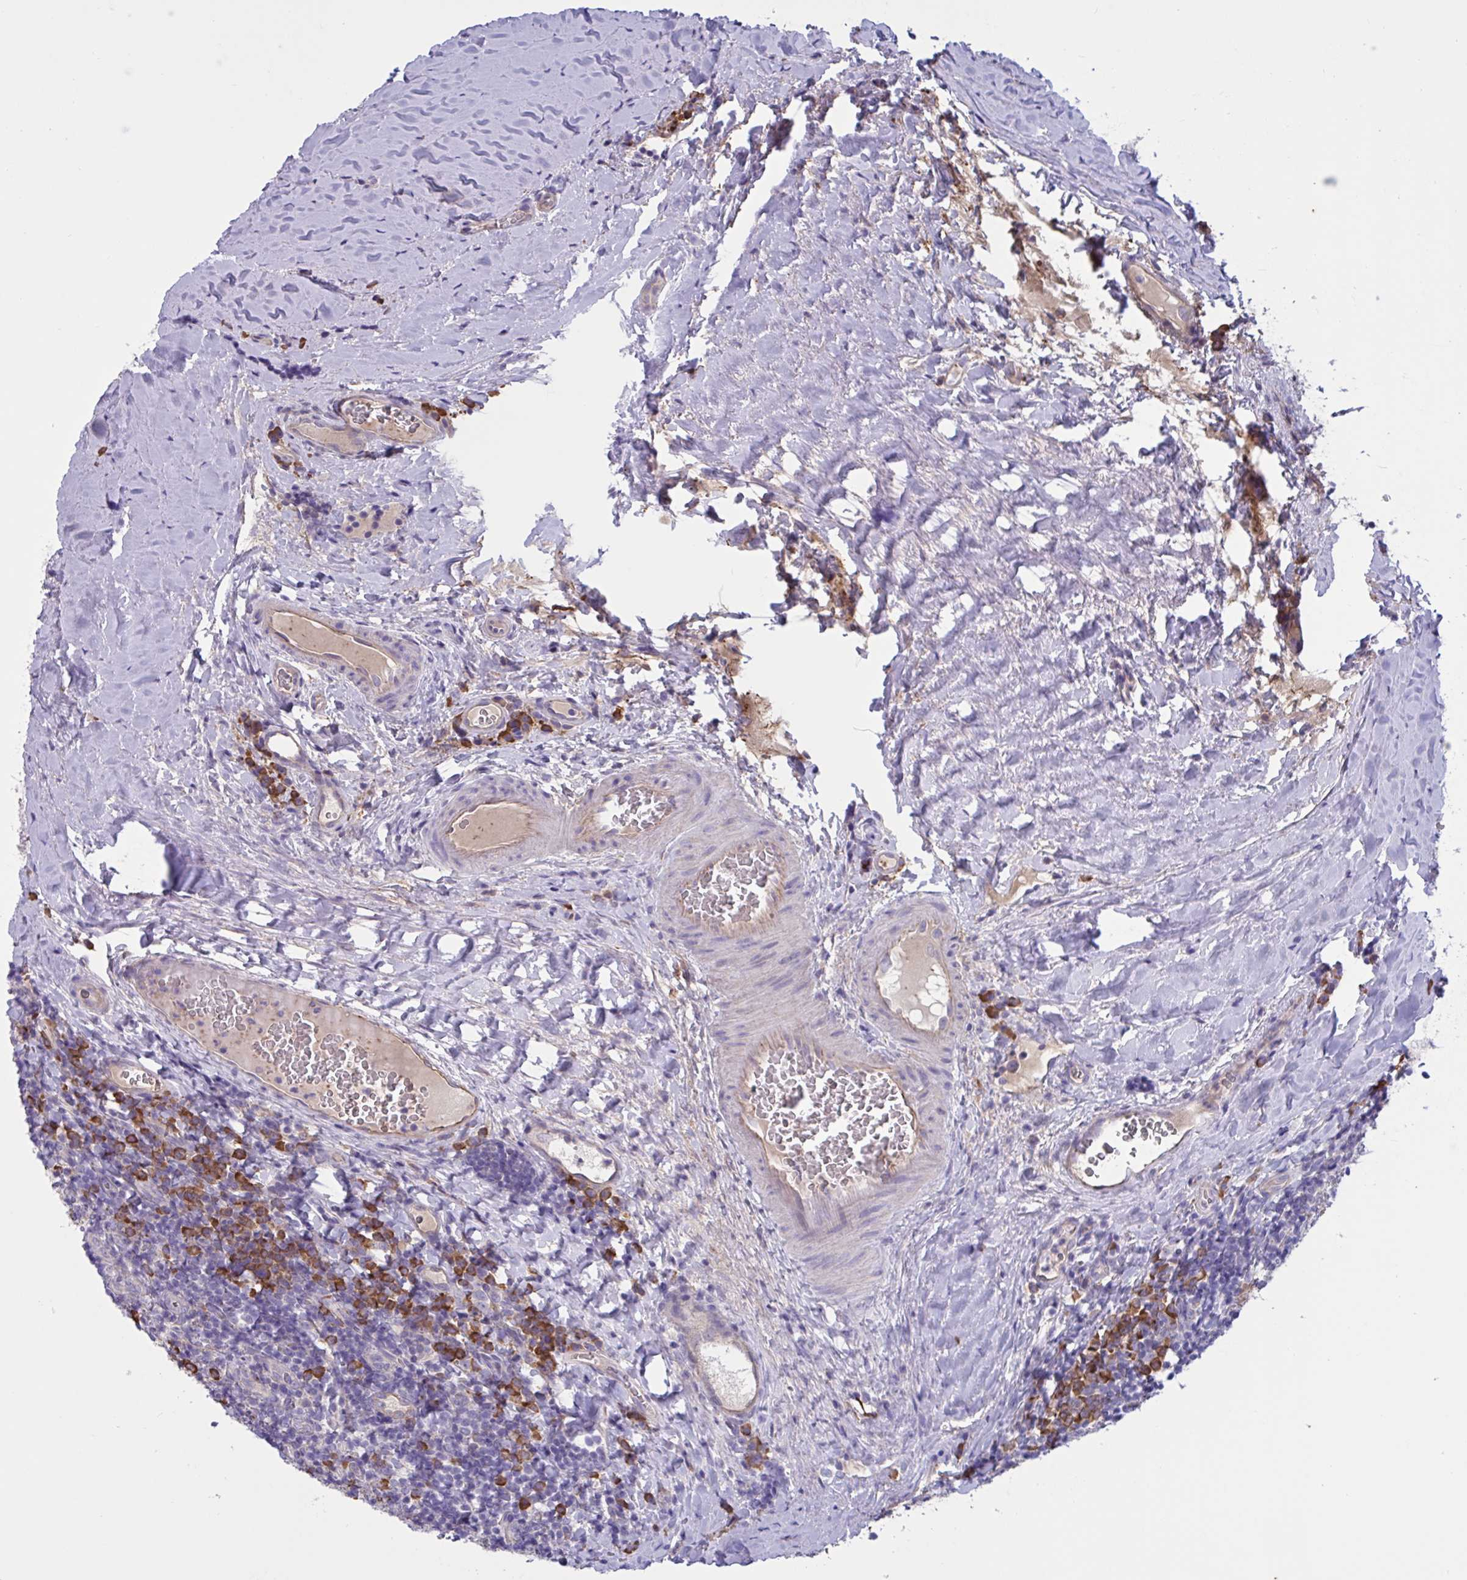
{"staining": {"intensity": "moderate", "quantity": "<25%", "location": "cytoplasmic/membranous"}, "tissue": "tonsil", "cell_type": "Germinal center cells", "image_type": "normal", "snomed": [{"axis": "morphology", "description": "Normal tissue, NOS"}, {"axis": "morphology", "description": "Inflammation, NOS"}, {"axis": "topography", "description": "Tonsil"}], "caption": "This photomicrograph reveals immunohistochemistry staining of benign tonsil, with low moderate cytoplasmic/membranous staining in about <25% of germinal center cells.", "gene": "SLC66A1", "patient": {"sex": "female", "age": 31}}